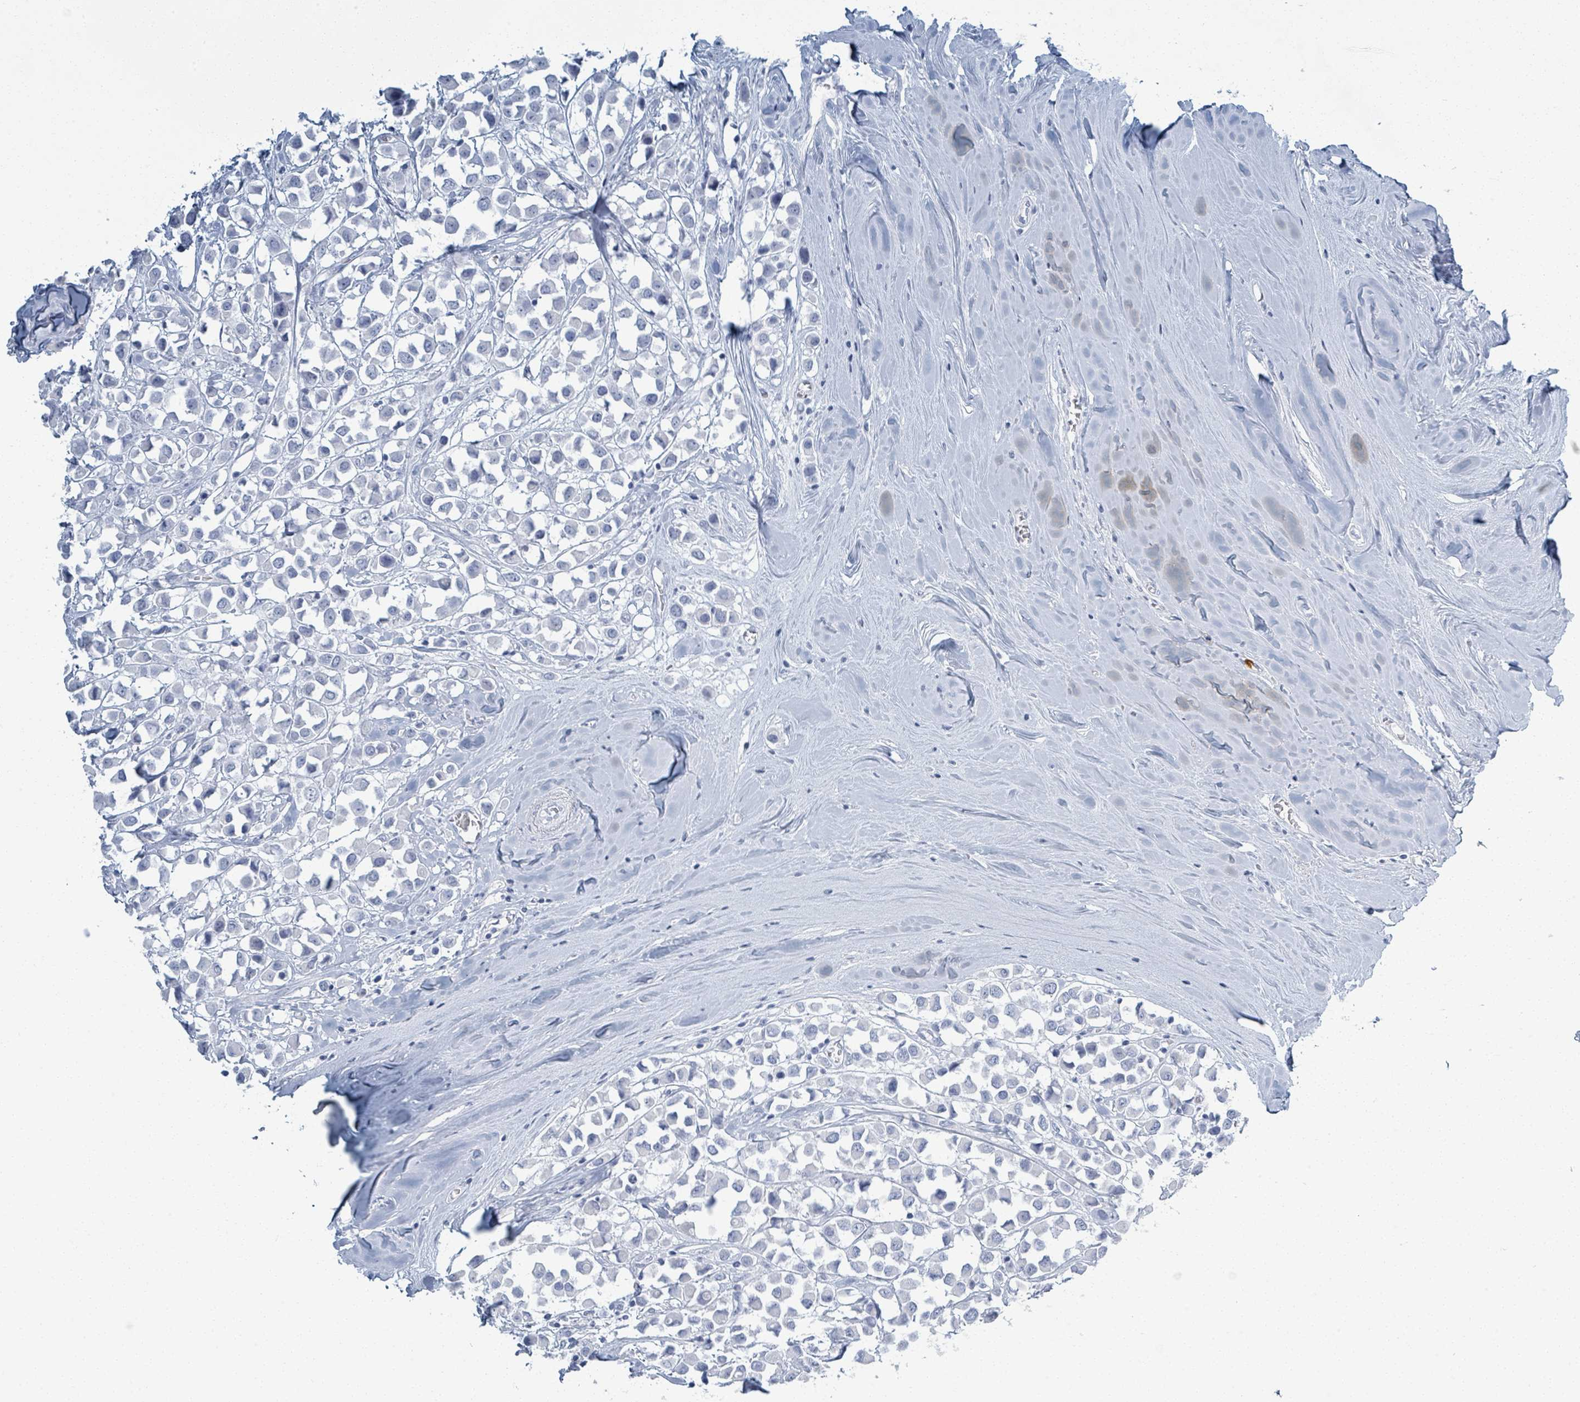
{"staining": {"intensity": "negative", "quantity": "none", "location": "none"}, "tissue": "breast cancer", "cell_type": "Tumor cells", "image_type": "cancer", "snomed": [{"axis": "morphology", "description": "Duct carcinoma"}, {"axis": "topography", "description": "Breast"}], "caption": "This is an IHC histopathology image of human breast cancer. There is no positivity in tumor cells.", "gene": "DEFA4", "patient": {"sex": "female", "age": 61}}